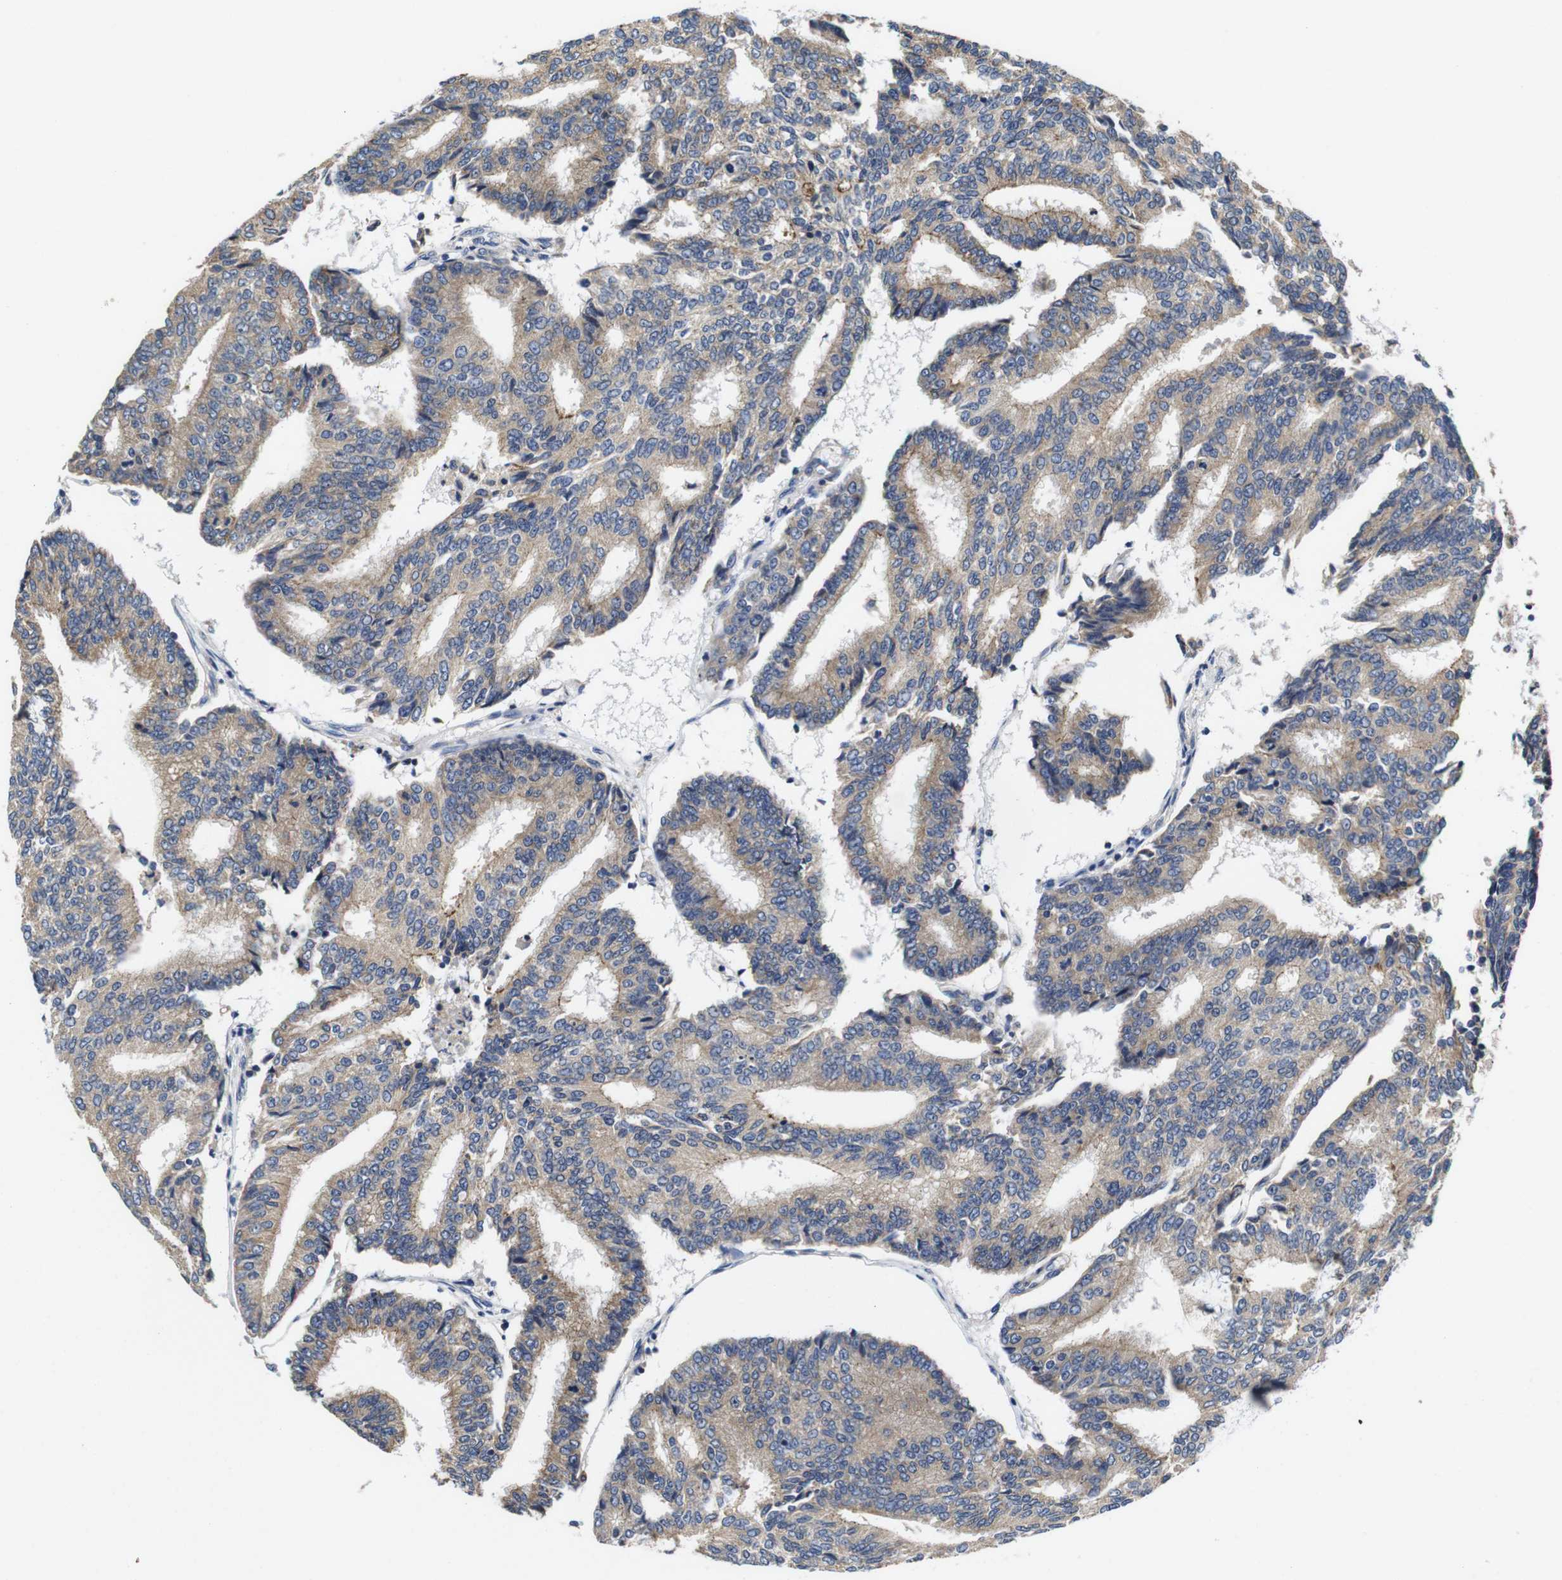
{"staining": {"intensity": "moderate", "quantity": ">75%", "location": "cytoplasmic/membranous"}, "tissue": "prostate cancer", "cell_type": "Tumor cells", "image_type": "cancer", "snomed": [{"axis": "morphology", "description": "Adenocarcinoma, High grade"}, {"axis": "topography", "description": "Prostate"}], "caption": "Tumor cells exhibit medium levels of moderate cytoplasmic/membranous staining in approximately >75% of cells in prostate high-grade adenocarcinoma.", "gene": "MARCHF7", "patient": {"sex": "male", "age": 55}}